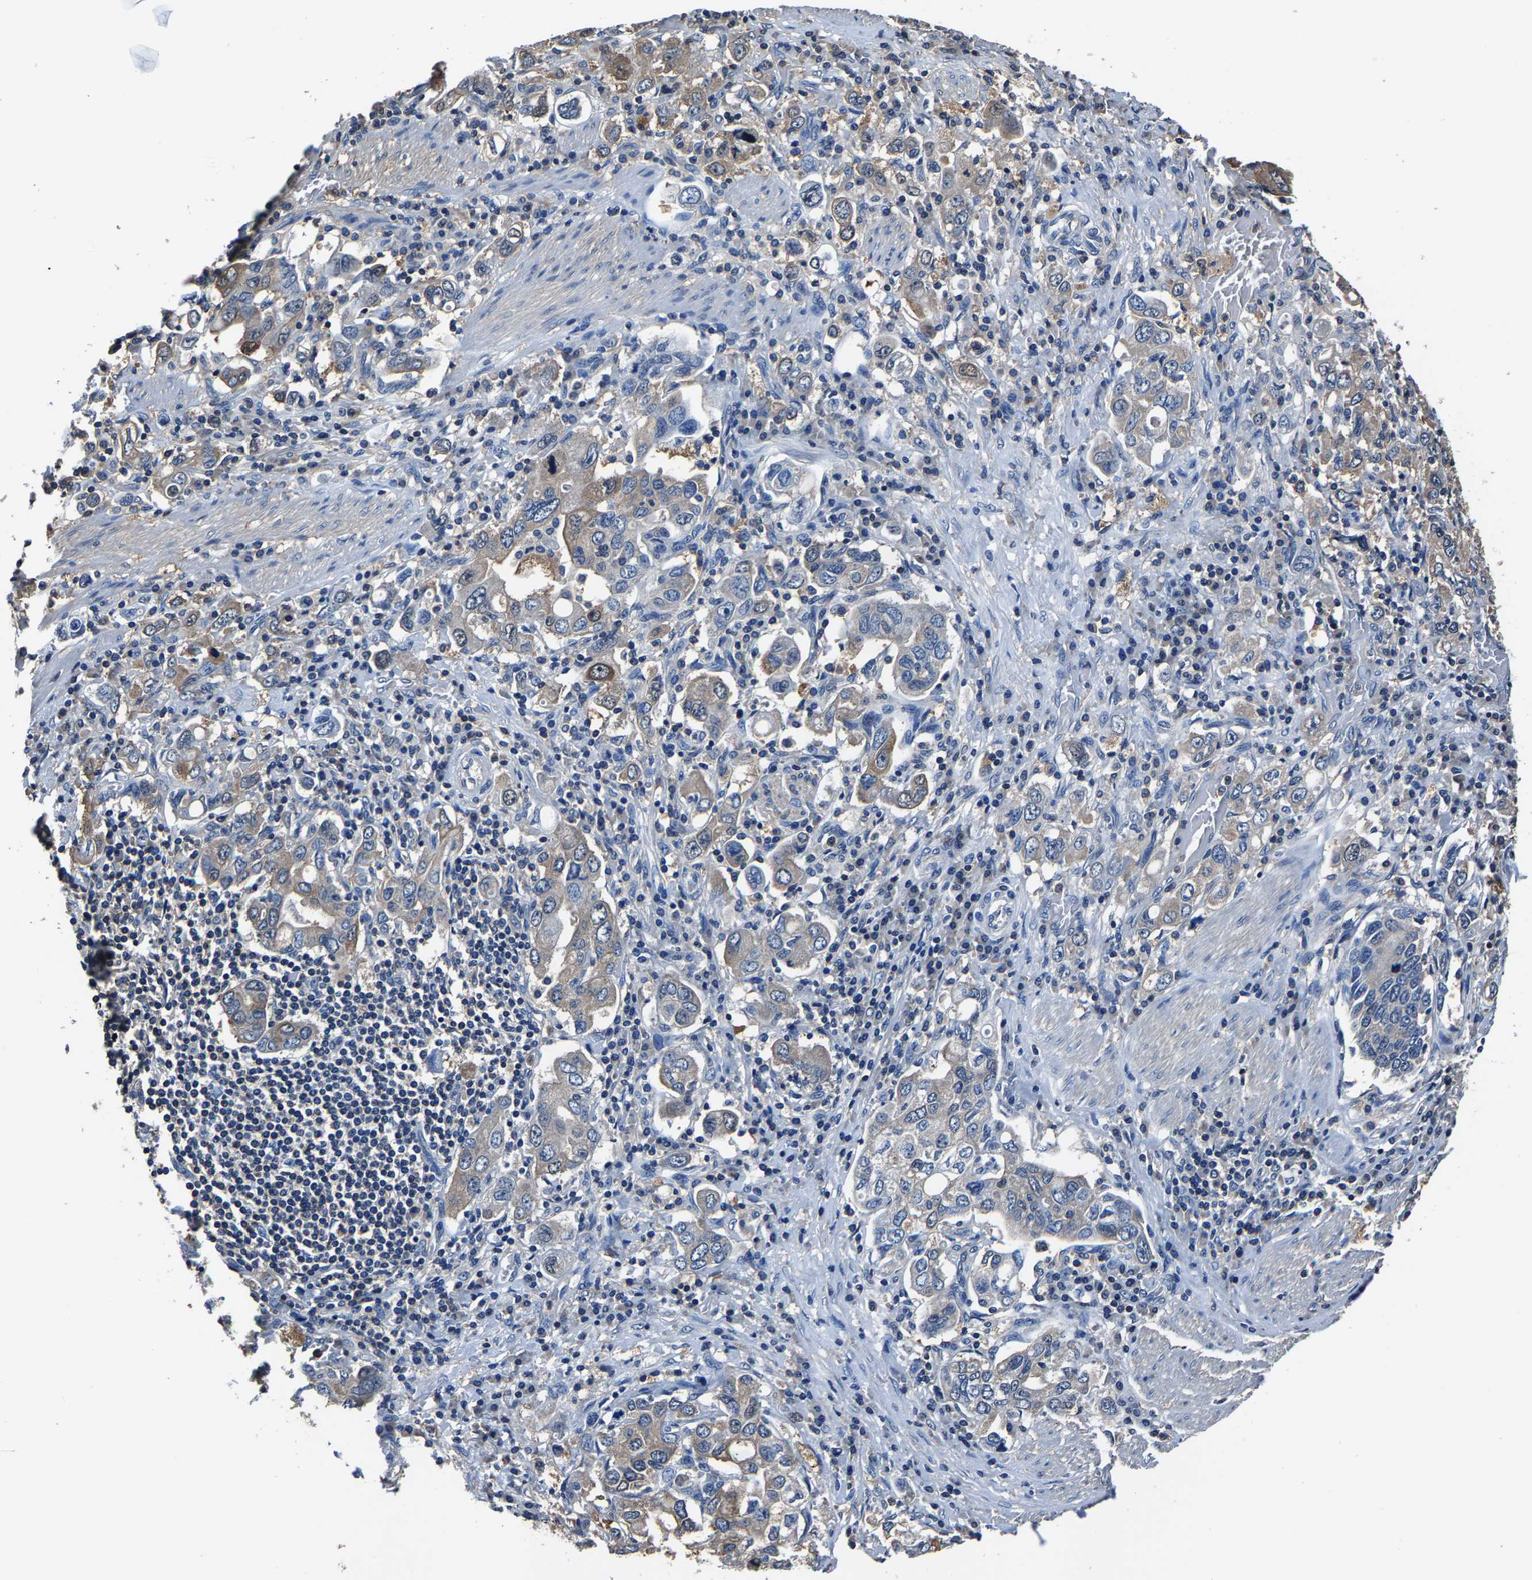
{"staining": {"intensity": "weak", "quantity": "25%-75%", "location": "cytoplasmic/membranous"}, "tissue": "stomach cancer", "cell_type": "Tumor cells", "image_type": "cancer", "snomed": [{"axis": "morphology", "description": "Adenocarcinoma, NOS"}, {"axis": "topography", "description": "Stomach, upper"}], "caption": "IHC (DAB) staining of human stomach cancer shows weak cytoplasmic/membranous protein positivity in about 25%-75% of tumor cells.", "gene": "ALDOB", "patient": {"sex": "male", "age": 62}}